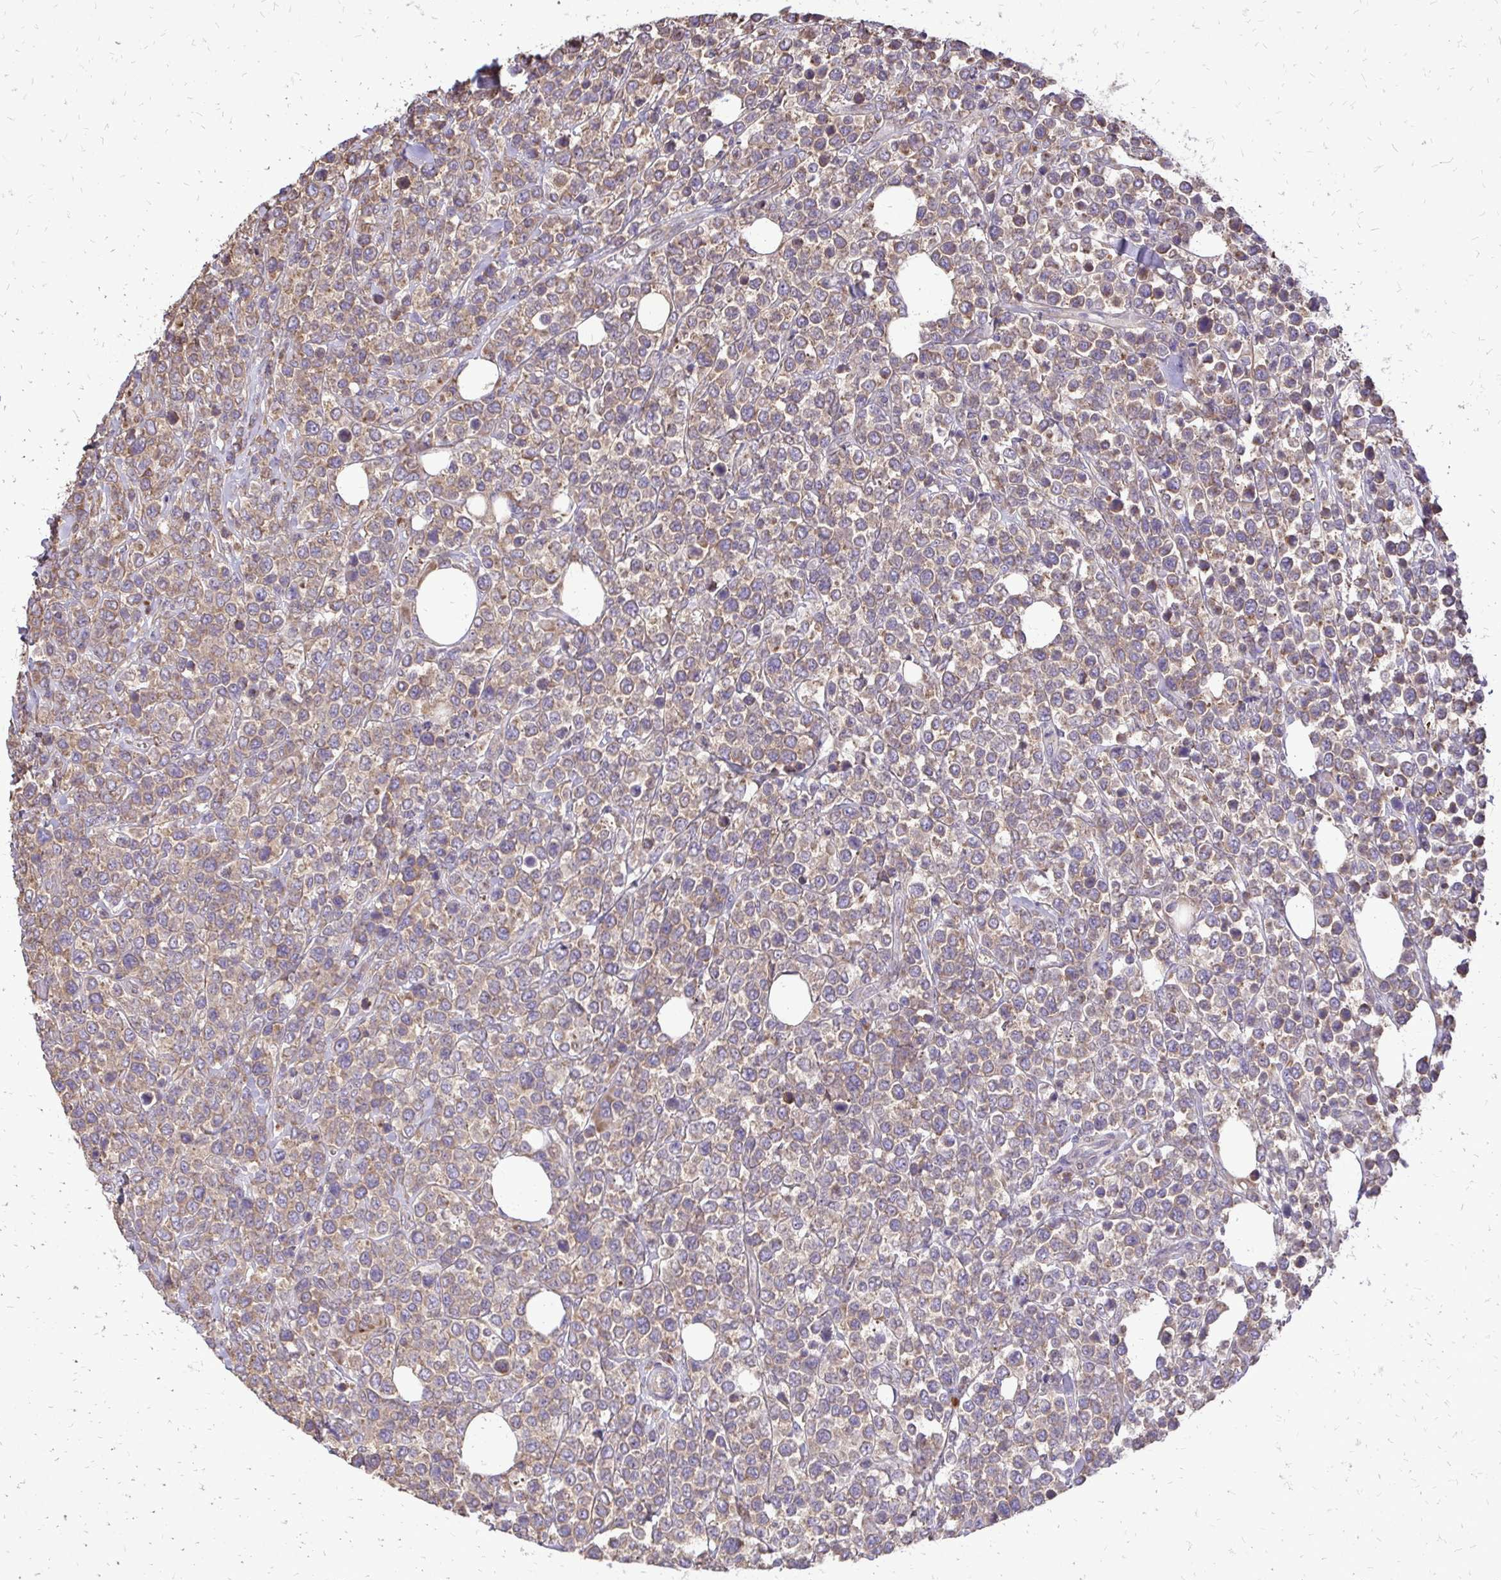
{"staining": {"intensity": "weak", "quantity": "25%-75%", "location": "cytoplasmic/membranous"}, "tissue": "lymphoma", "cell_type": "Tumor cells", "image_type": "cancer", "snomed": [{"axis": "morphology", "description": "Malignant lymphoma, non-Hodgkin's type, High grade"}, {"axis": "topography", "description": "Soft tissue"}], "caption": "Brown immunohistochemical staining in human high-grade malignant lymphoma, non-Hodgkin's type displays weak cytoplasmic/membranous positivity in approximately 25%-75% of tumor cells.", "gene": "RPS3", "patient": {"sex": "female", "age": 56}}